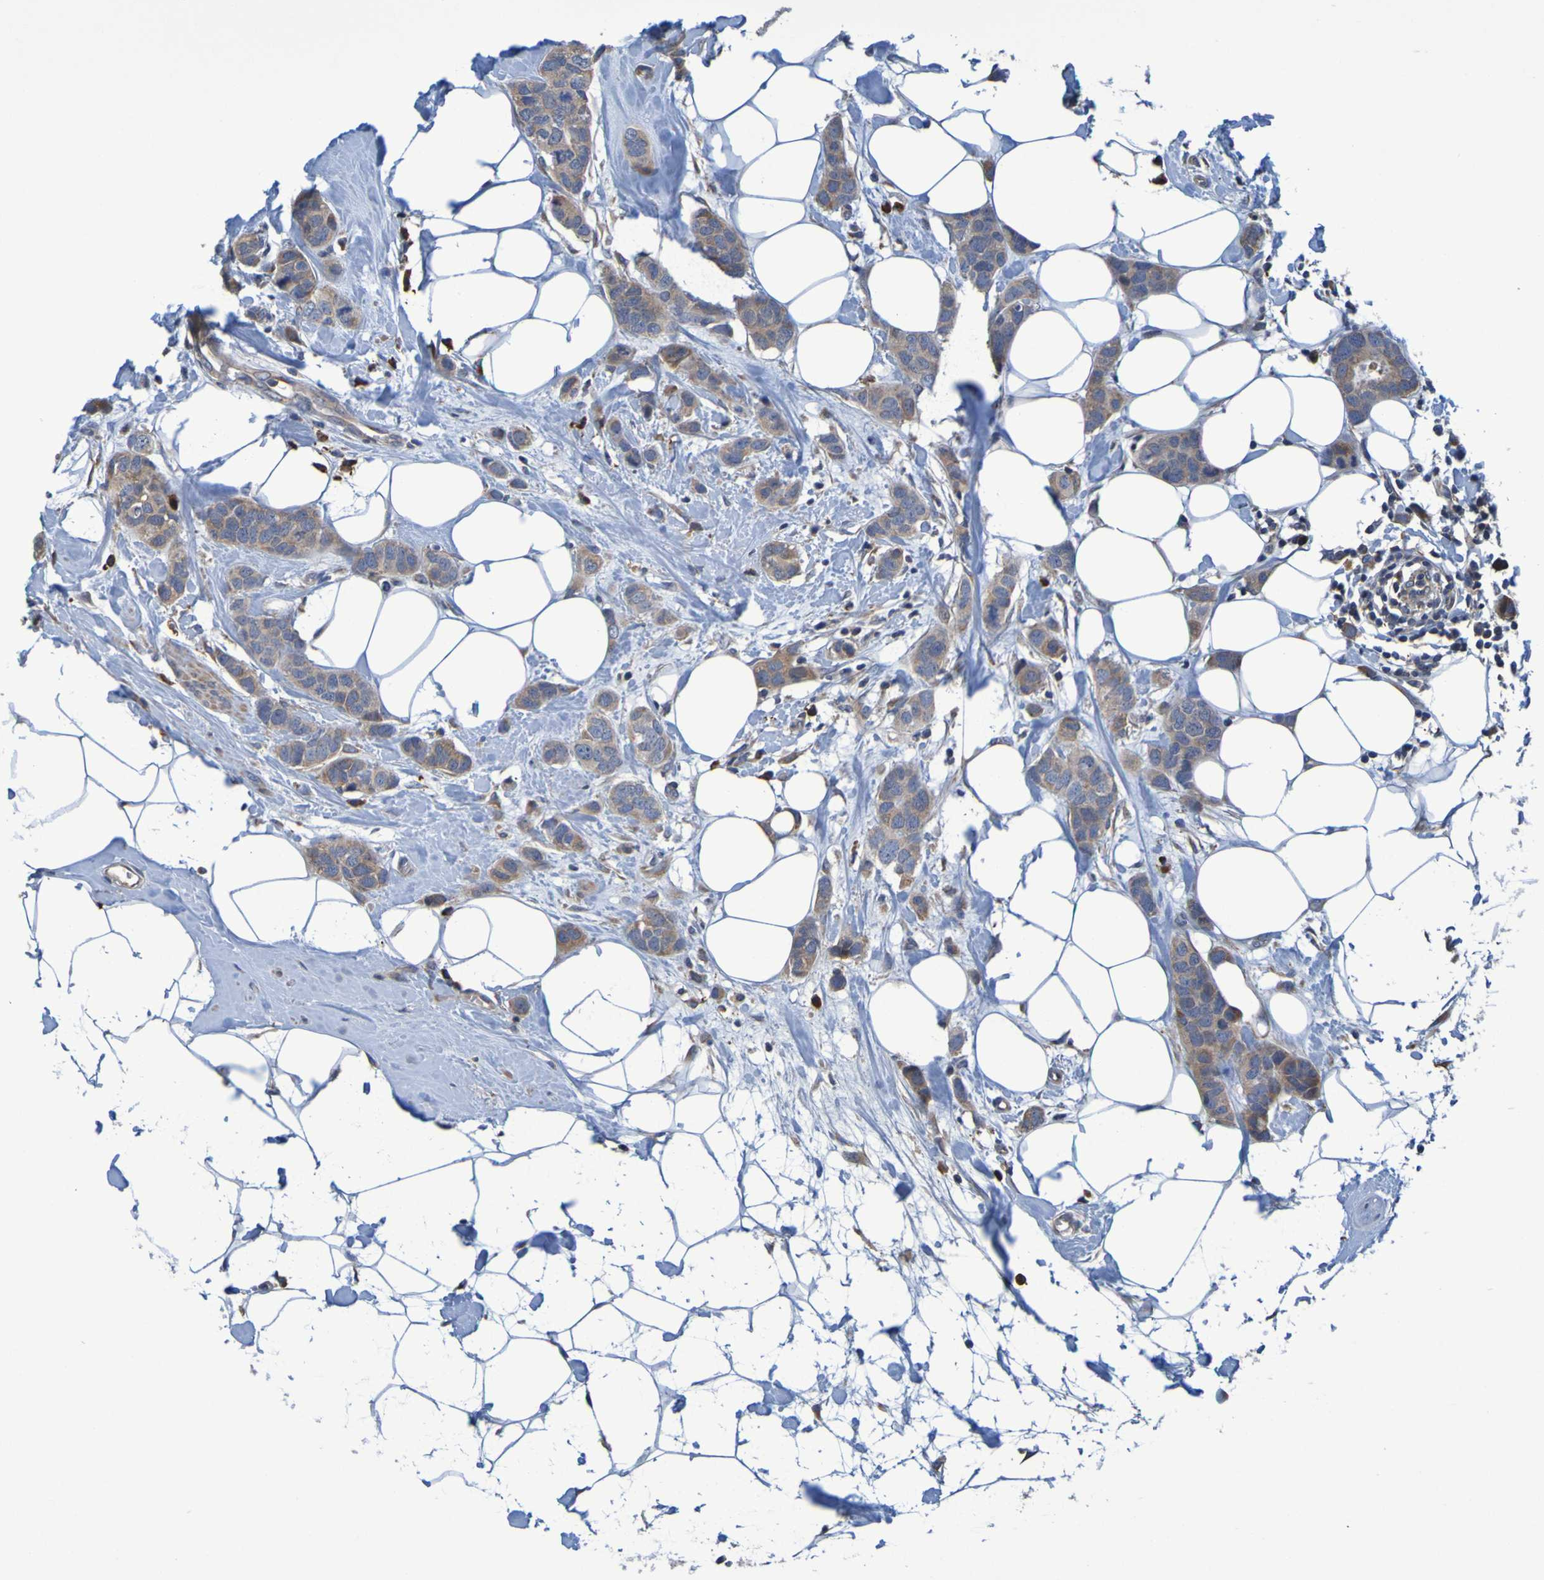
{"staining": {"intensity": "weak", "quantity": ">75%", "location": "cytoplasmic/membranous"}, "tissue": "breast cancer", "cell_type": "Tumor cells", "image_type": "cancer", "snomed": [{"axis": "morphology", "description": "Normal tissue, NOS"}, {"axis": "morphology", "description": "Duct carcinoma"}, {"axis": "topography", "description": "Breast"}], "caption": "Infiltrating ductal carcinoma (breast) tissue reveals weak cytoplasmic/membranous staining in approximately >75% of tumor cells", "gene": "CLDN18", "patient": {"sex": "female", "age": 50}}